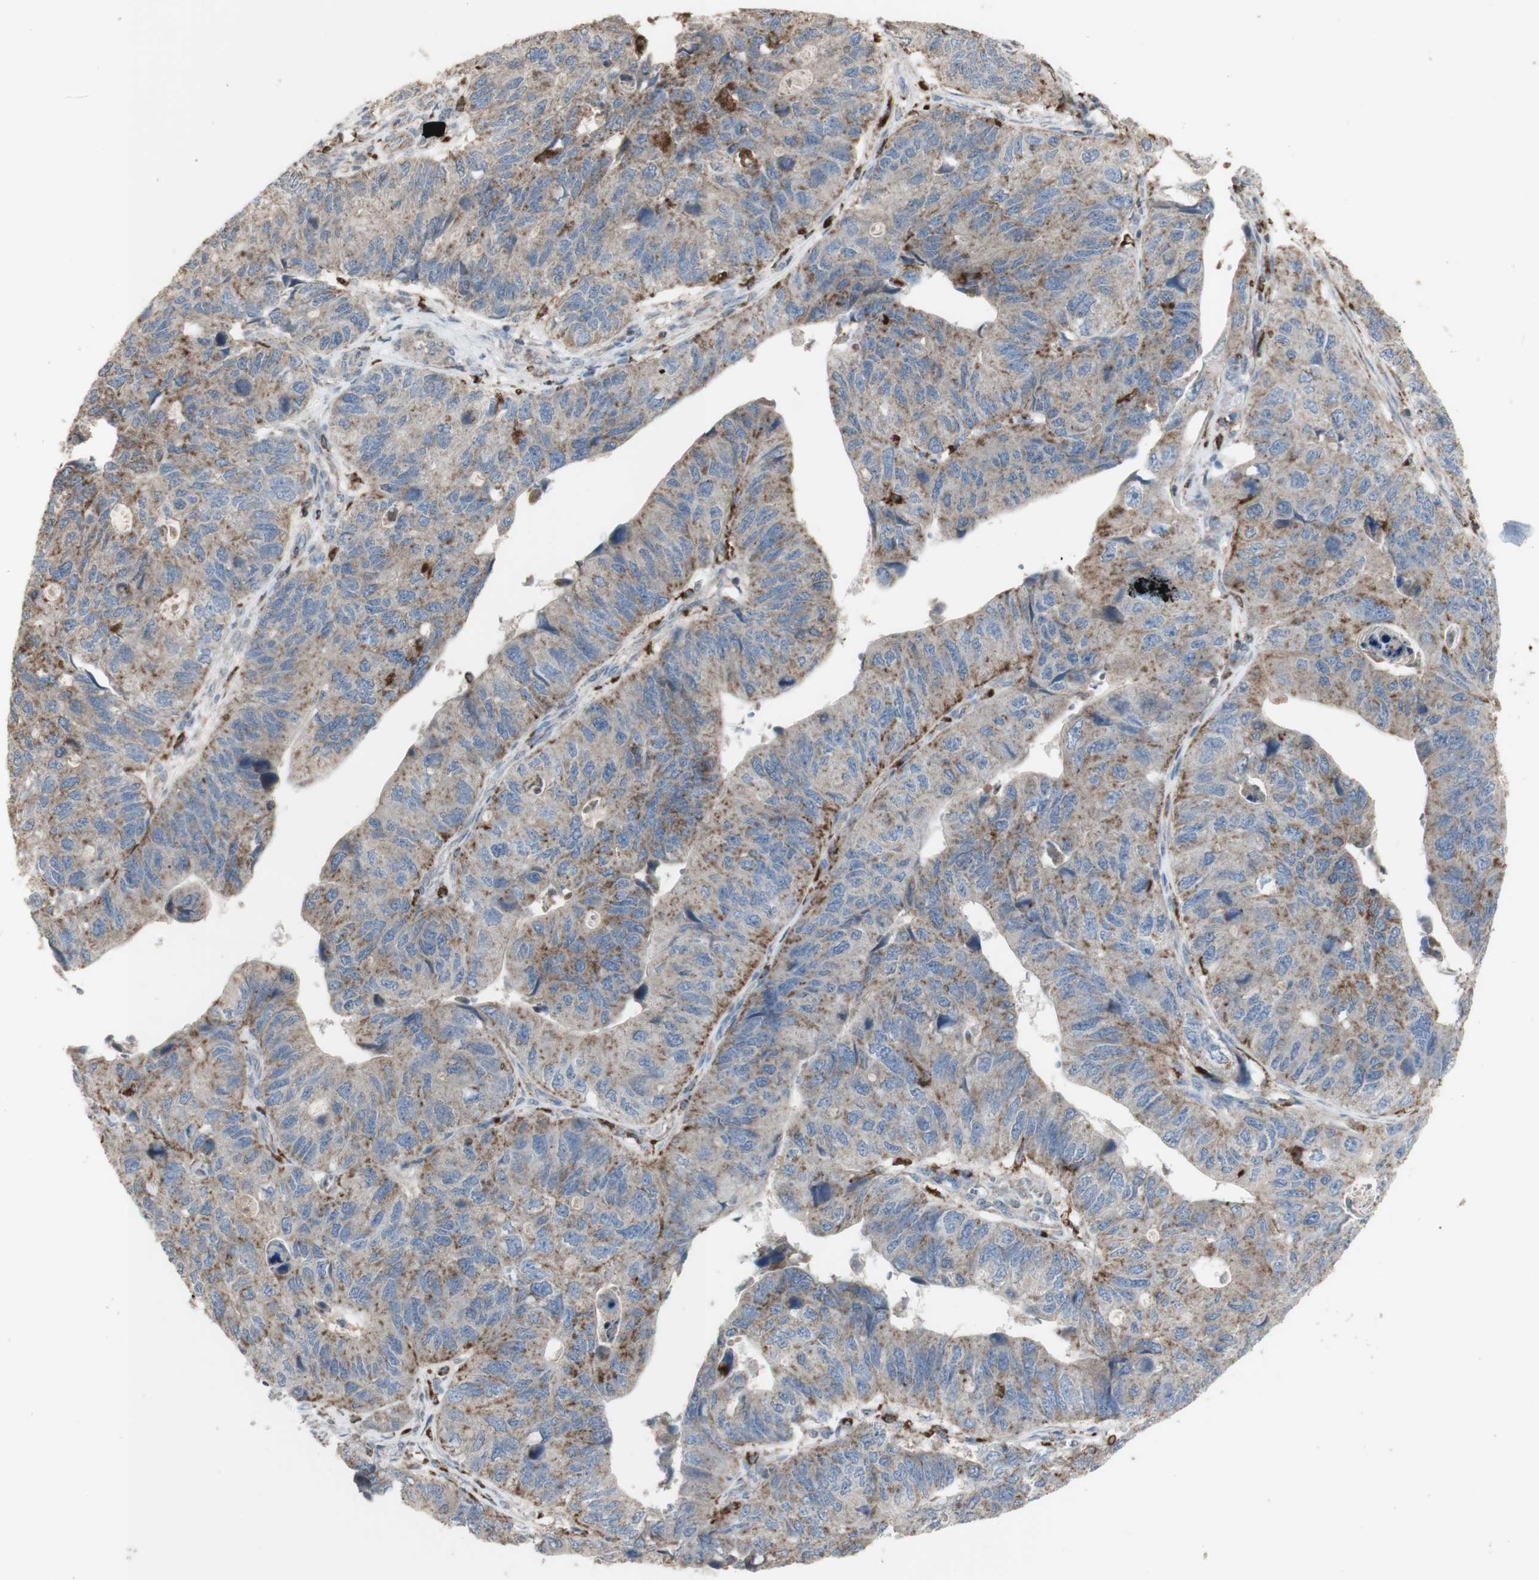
{"staining": {"intensity": "weak", "quantity": ">75%", "location": "cytoplasmic/membranous"}, "tissue": "stomach cancer", "cell_type": "Tumor cells", "image_type": "cancer", "snomed": [{"axis": "morphology", "description": "Adenocarcinoma, NOS"}, {"axis": "topography", "description": "Stomach"}], "caption": "Protein expression analysis of stomach adenocarcinoma demonstrates weak cytoplasmic/membranous positivity in about >75% of tumor cells.", "gene": "ATP6V1E1", "patient": {"sex": "male", "age": 59}}